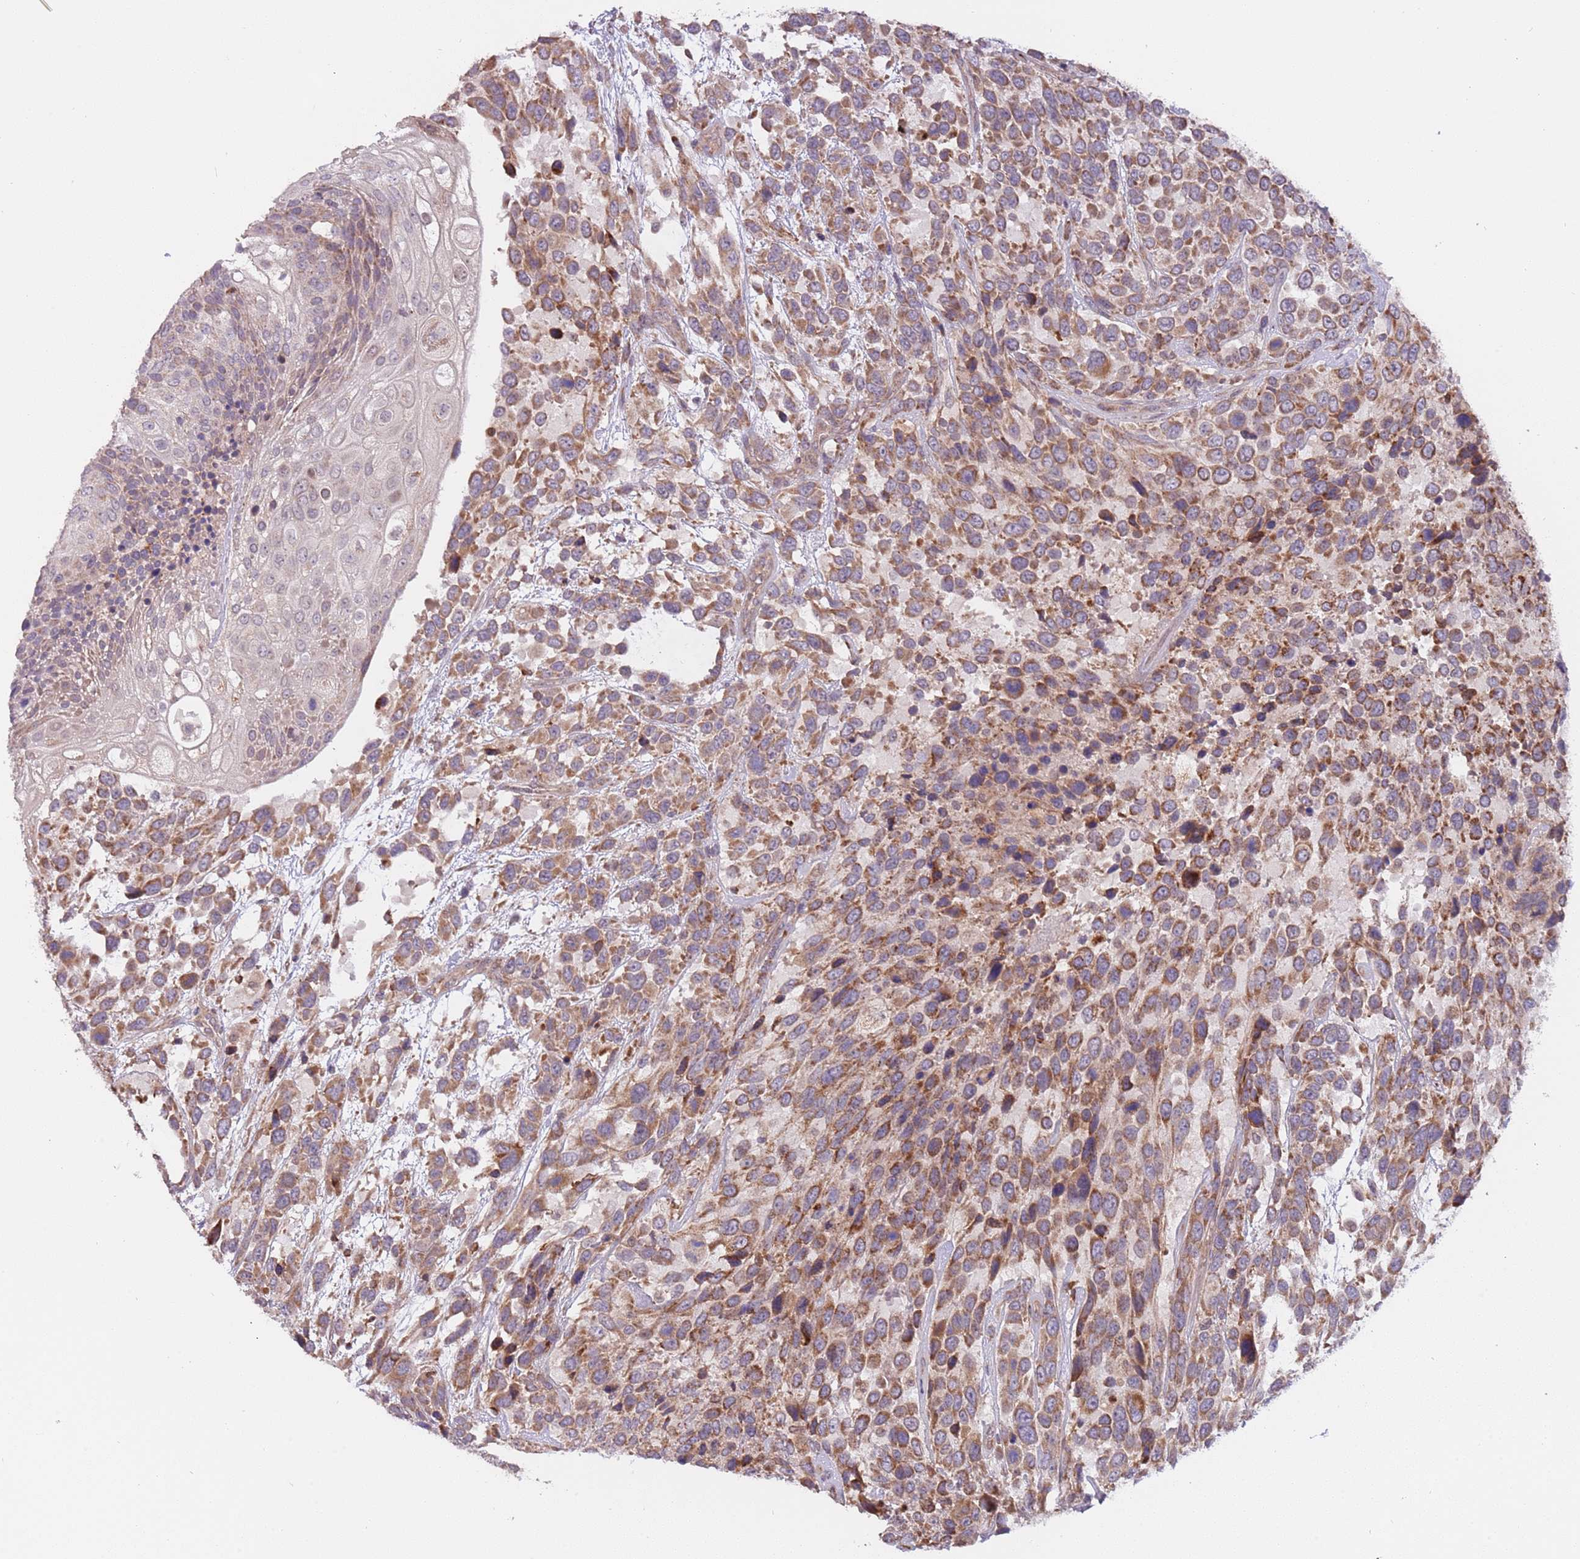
{"staining": {"intensity": "moderate", "quantity": ">75%", "location": "cytoplasmic/membranous"}, "tissue": "urothelial cancer", "cell_type": "Tumor cells", "image_type": "cancer", "snomed": [{"axis": "morphology", "description": "Urothelial carcinoma, High grade"}, {"axis": "topography", "description": "Urinary bladder"}], "caption": "High-grade urothelial carcinoma stained for a protein (brown) shows moderate cytoplasmic/membranous positive positivity in about >75% of tumor cells.", "gene": "RNF181", "patient": {"sex": "female", "age": 70}}